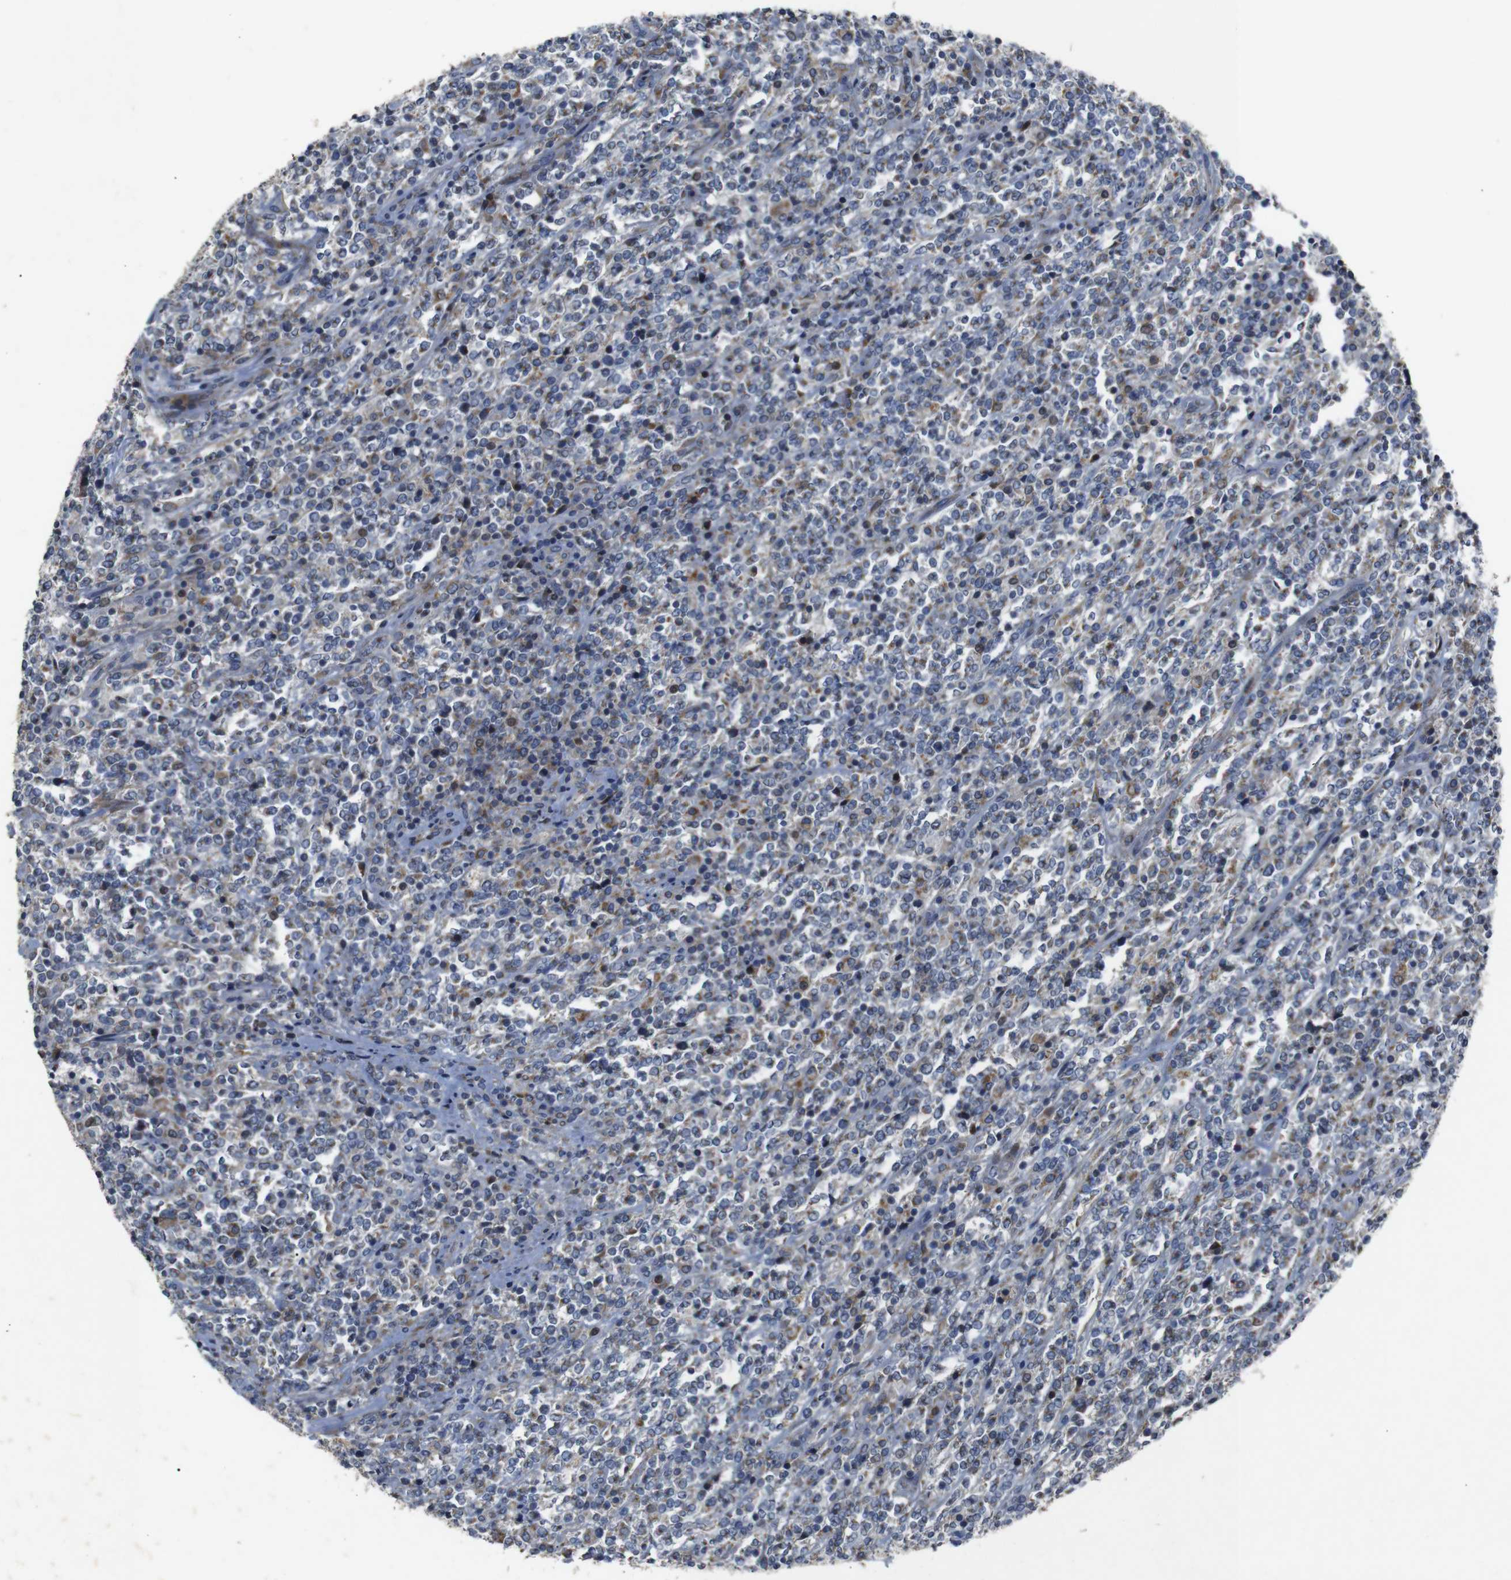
{"staining": {"intensity": "moderate", "quantity": "25%-75%", "location": "cytoplasmic/membranous"}, "tissue": "lymphoma", "cell_type": "Tumor cells", "image_type": "cancer", "snomed": [{"axis": "morphology", "description": "Malignant lymphoma, non-Hodgkin's type, High grade"}, {"axis": "topography", "description": "Soft tissue"}], "caption": "High-power microscopy captured an IHC photomicrograph of high-grade malignant lymphoma, non-Hodgkin's type, revealing moderate cytoplasmic/membranous staining in about 25%-75% of tumor cells.", "gene": "CHST10", "patient": {"sex": "male", "age": 18}}